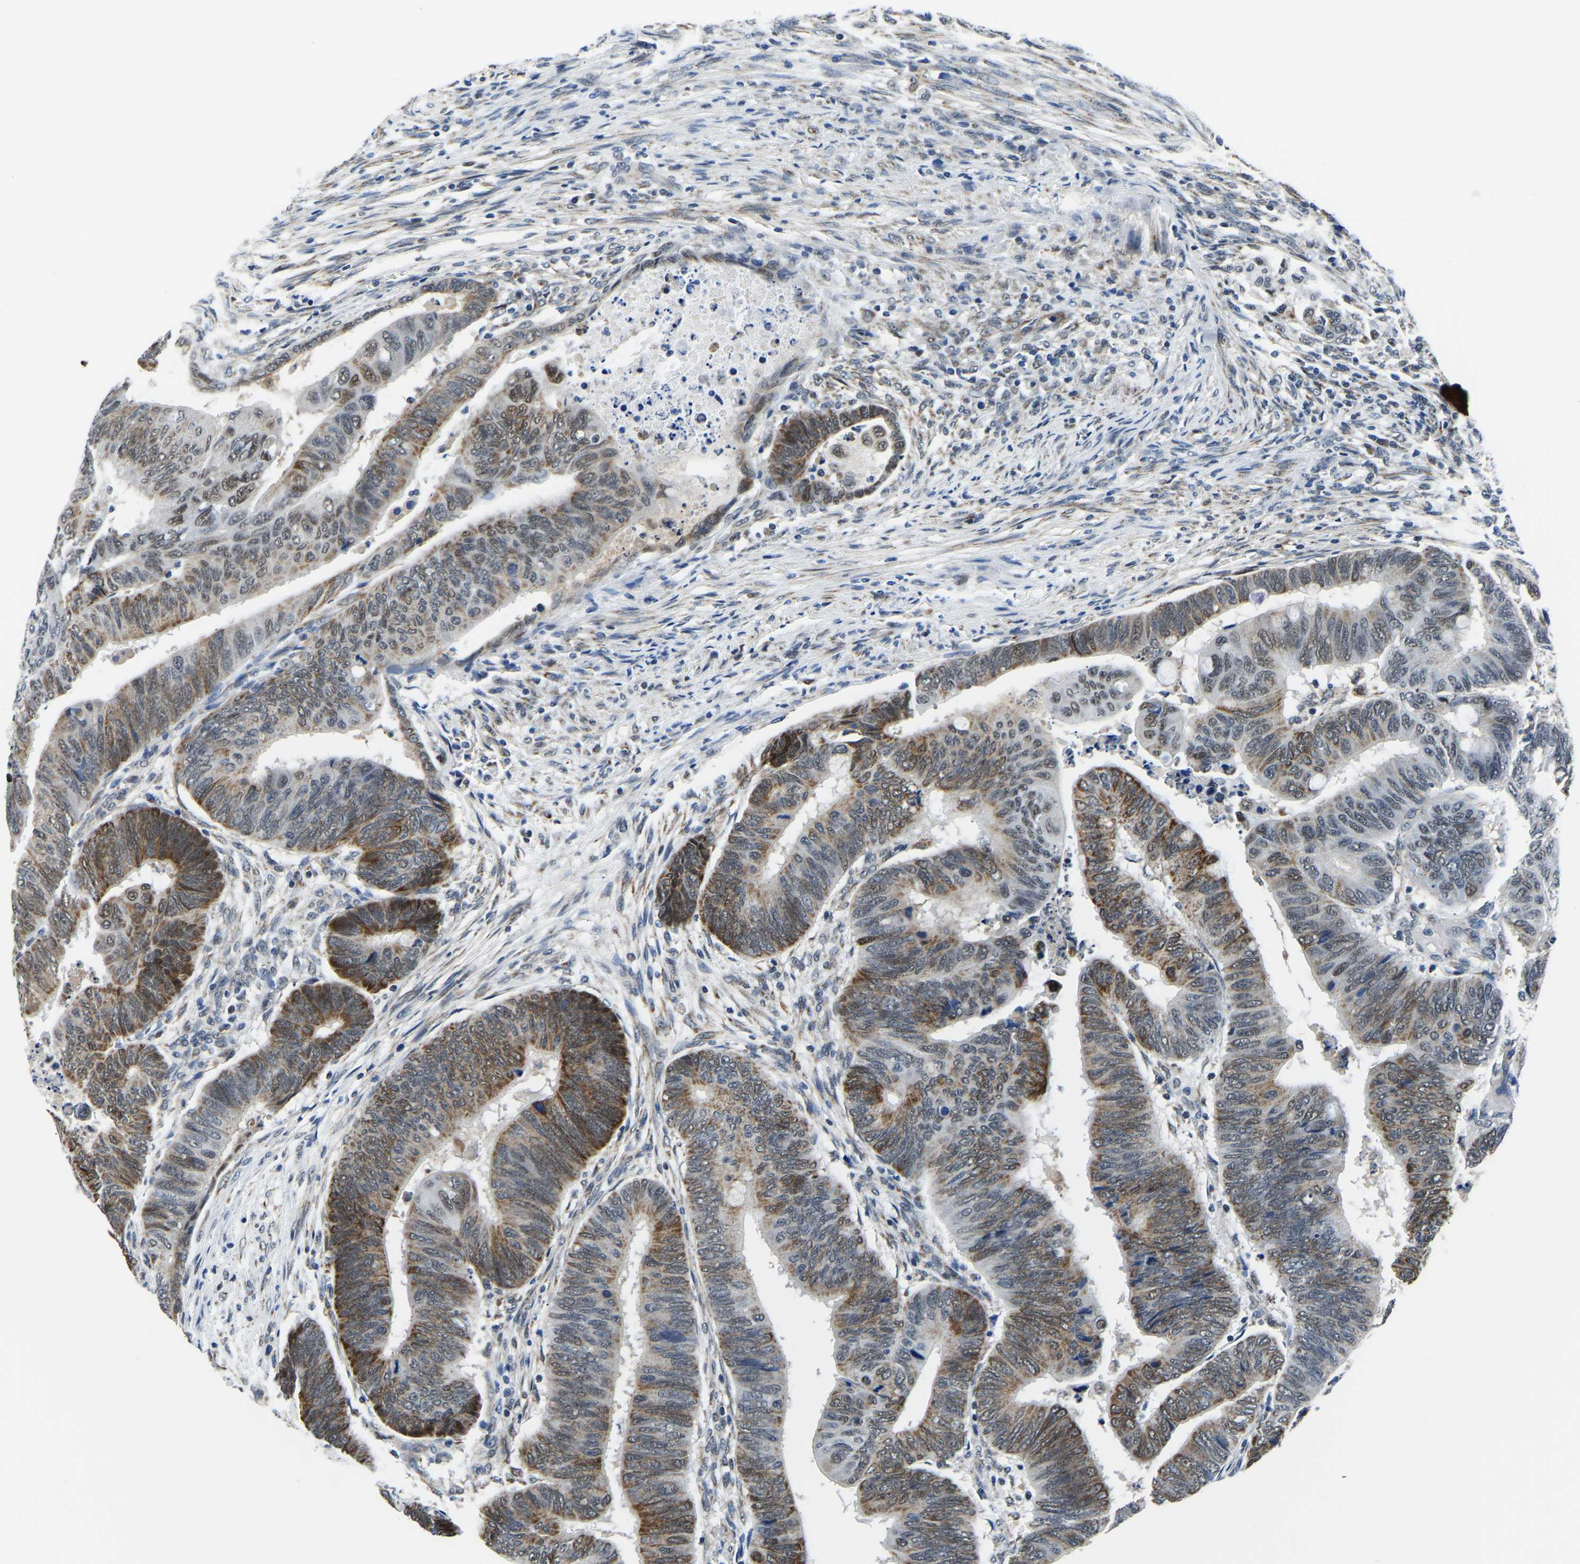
{"staining": {"intensity": "moderate", "quantity": ">75%", "location": "cytoplasmic/membranous,nuclear"}, "tissue": "colorectal cancer", "cell_type": "Tumor cells", "image_type": "cancer", "snomed": [{"axis": "morphology", "description": "Normal tissue, NOS"}, {"axis": "morphology", "description": "Adenocarcinoma, NOS"}, {"axis": "topography", "description": "Rectum"}, {"axis": "topography", "description": "Peripheral nerve tissue"}], "caption": "Immunohistochemical staining of colorectal cancer (adenocarcinoma) shows moderate cytoplasmic/membranous and nuclear protein expression in approximately >75% of tumor cells. (IHC, brightfield microscopy, high magnification).", "gene": "BNIP3L", "patient": {"sex": "male", "age": 92}}